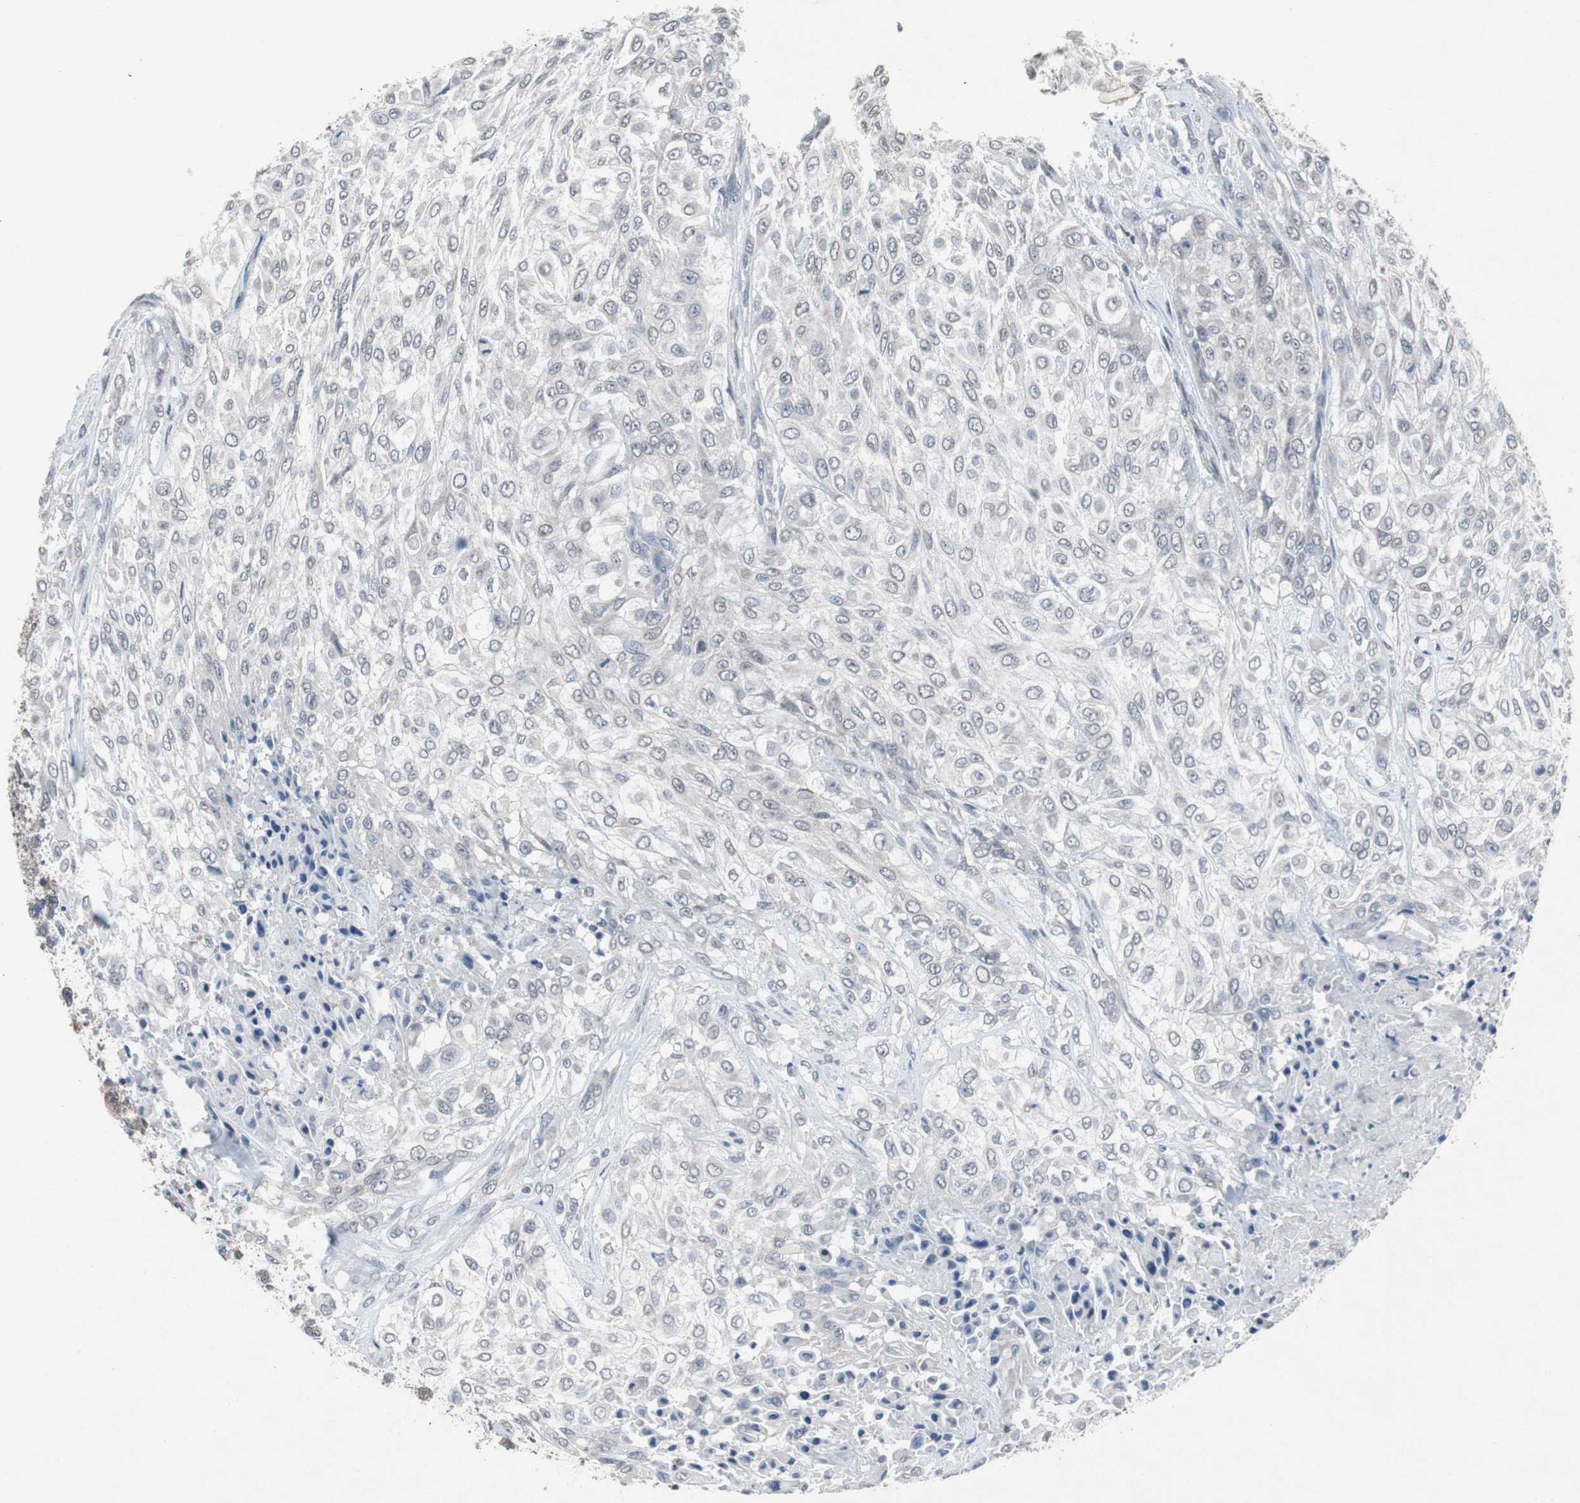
{"staining": {"intensity": "negative", "quantity": "none", "location": "none"}, "tissue": "urothelial cancer", "cell_type": "Tumor cells", "image_type": "cancer", "snomed": [{"axis": "morphology", "description": "Urothelial carcinoma, High grade"}, {"axis": "topography", "description": "Urinary bladder"}], "caption": "The photomicrograph displays no staining of tumor cells in urothelial carcinoma (high-grade).", "gene": "RBM47", "patient": {"sex": "male", "age": 57}}